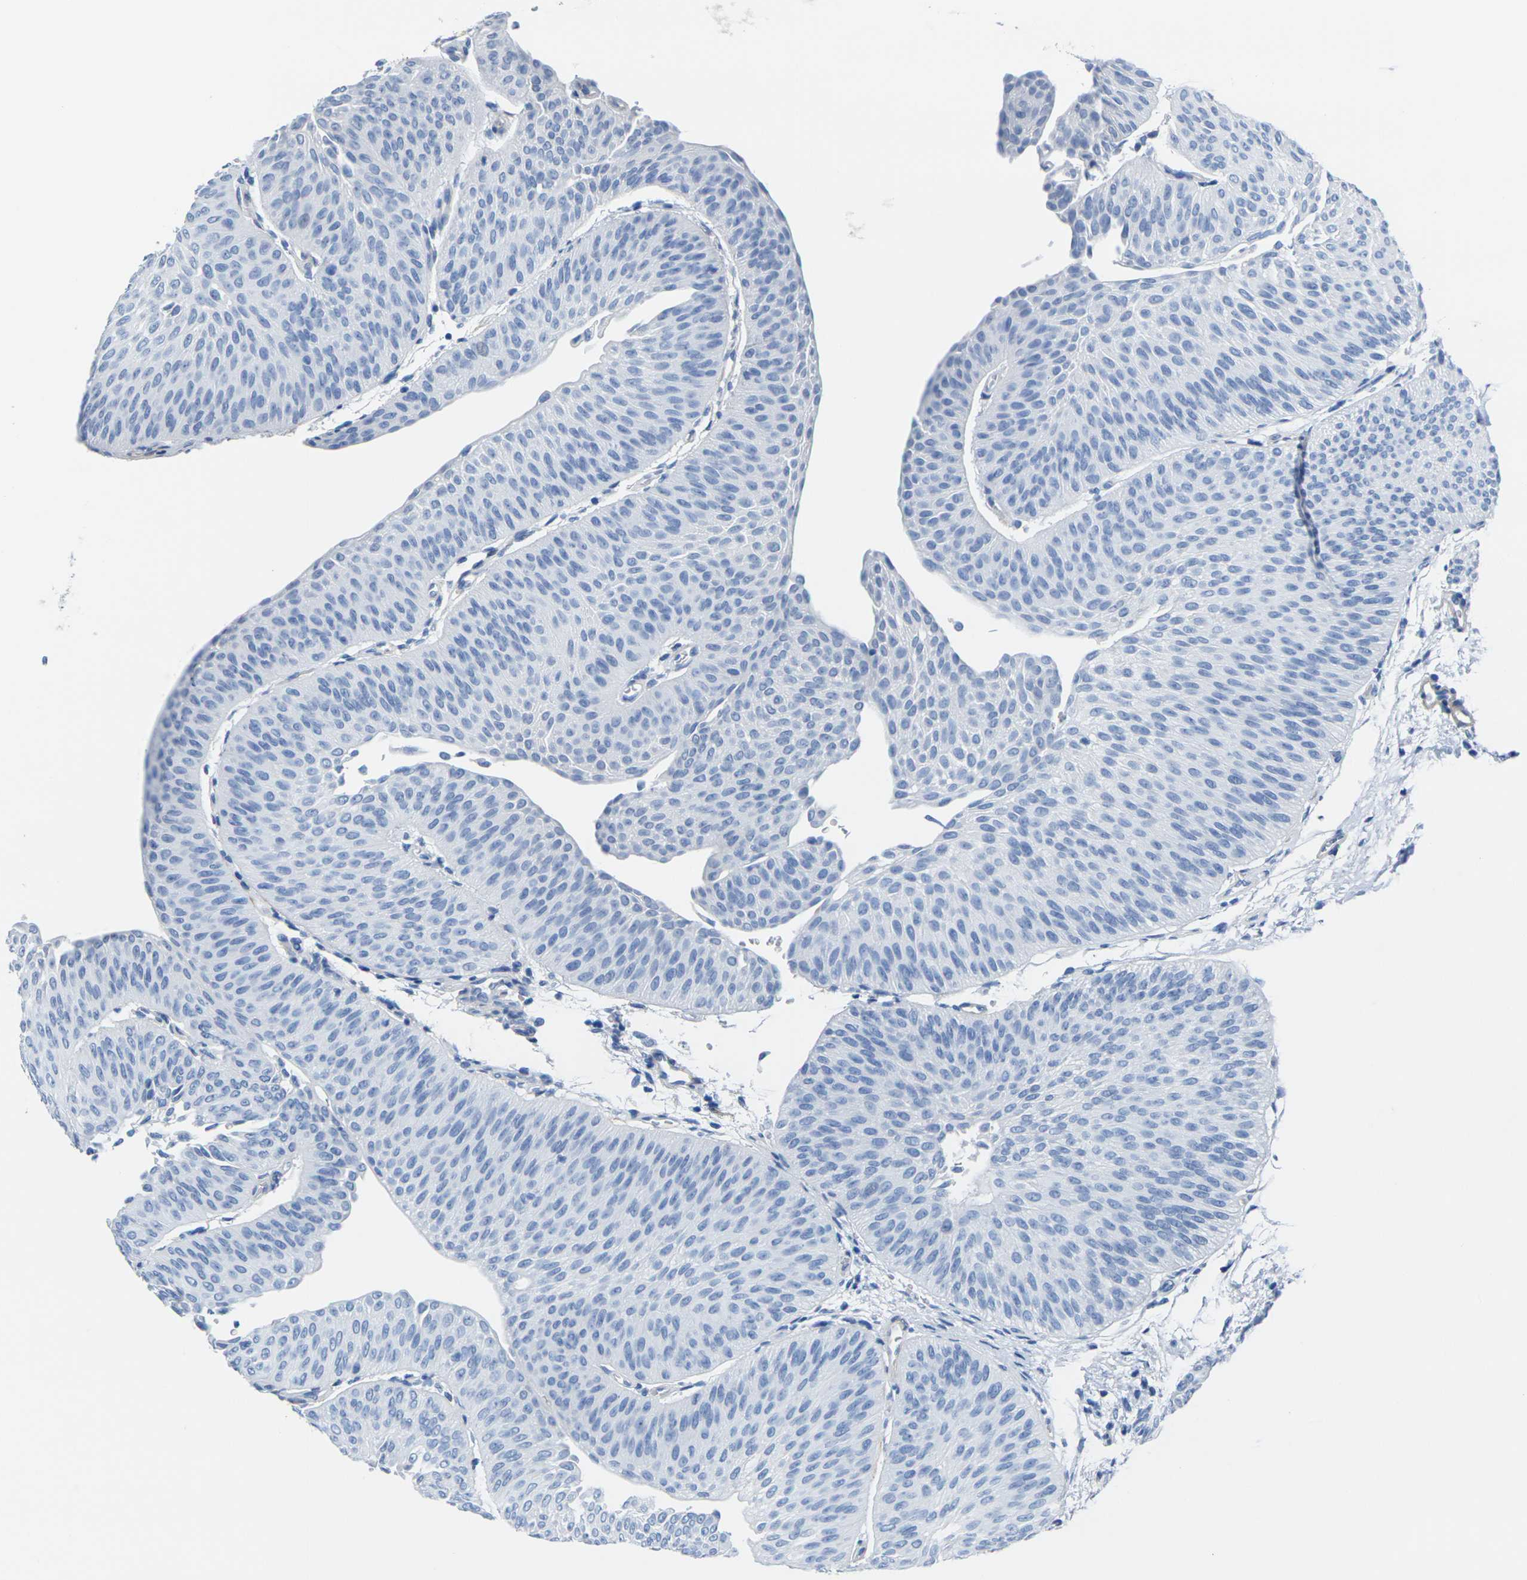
{"staining": {"intensity": "negative", "quantity": "none", "location": "none"}, "tissue": "urothelial cancer", "cell_type": "Tumor cells", "image_type": "cancer", "snomed": [{"axis": "morphology", "description": "Urothelial carcinoma, Low grade"}, {"axis": "topography", "description": "Urinary bladder"}], "caption": "Histopathology image shows no significant protein positivity in tumor cells of urothelial cancer.", "gene": "CNN1", "patient": {"sex": "female", "age": 60}}